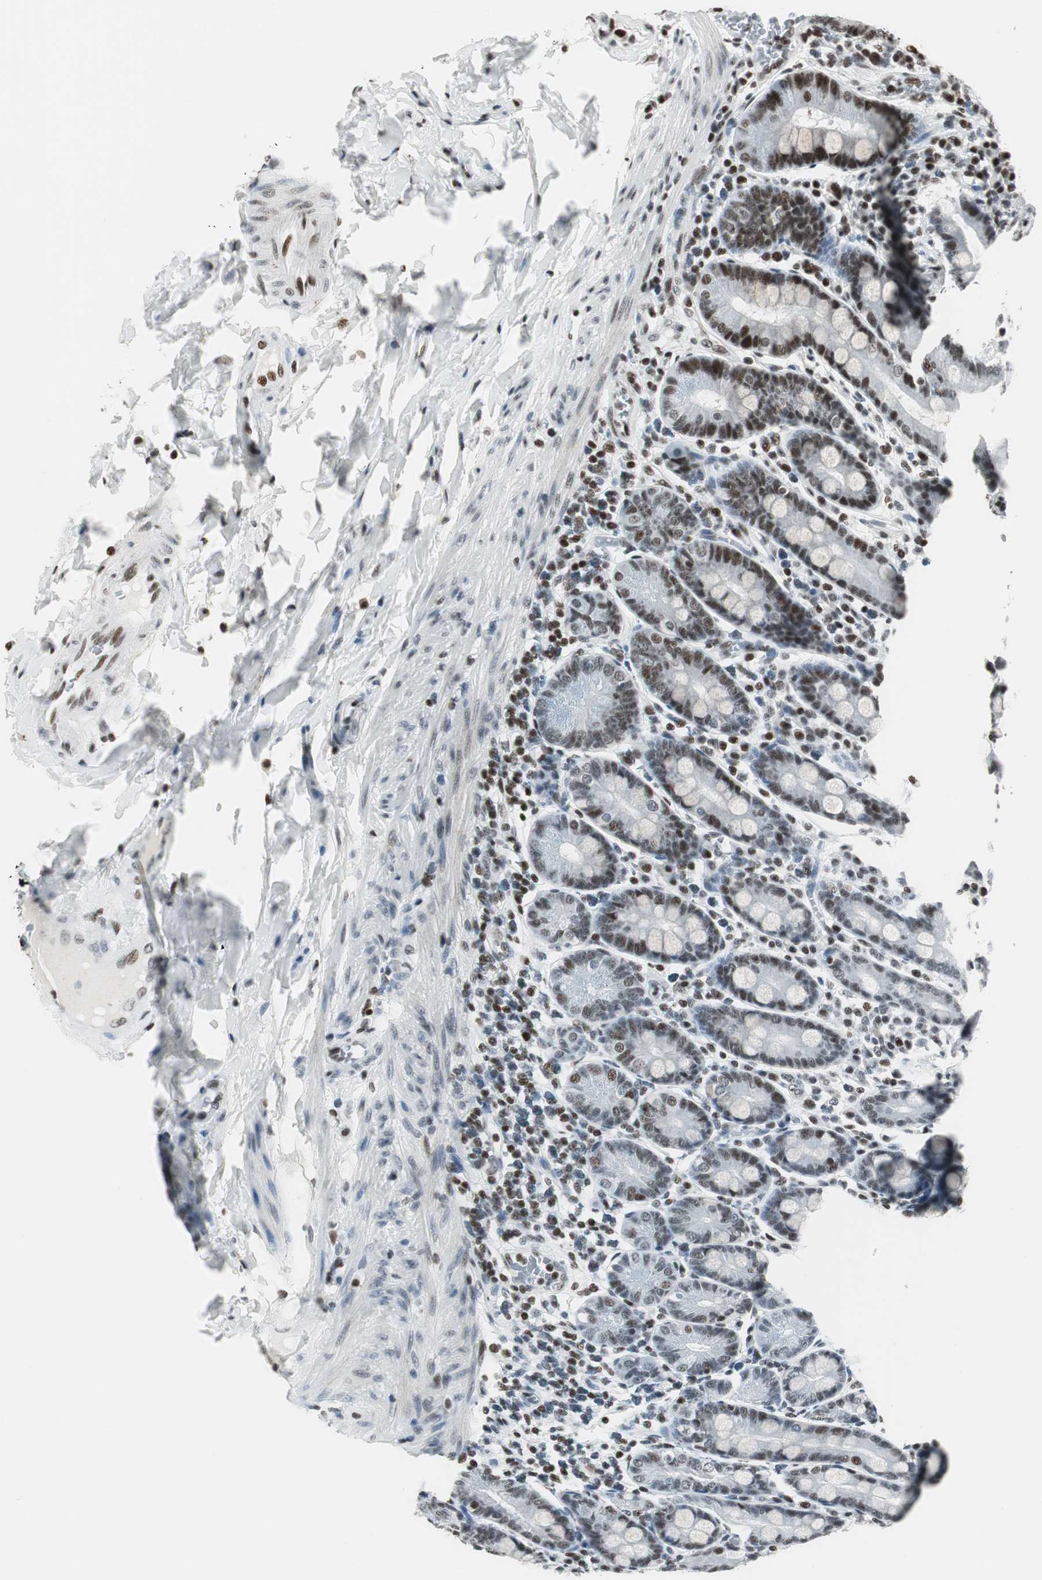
{"staining": {"intensity": "moderate", "quantity": ">75%", "location": "nuclear"}, "tissue": "duodenum", "cell_type": "Glandular cells", "image_type": "normal", "snomed": [{"axis": "morphology", "description": "Normal tissue, NOS"}, {"axis": "topography", "description": "Duodenum"}], "caption": "Duodenum stained with DAB (3,3'-diaminobenzidine) immunohistochemistry (IHC) shows medium levels of moderate nuclear positivity in about >75% of glandular cells. The protein of interest is stained brown, and the nuclei are stained in blue (DAB IHC with brightfield microscopy, high magnification).", "gene": "RBBP4", "patient": {"sex": "male", "age": 50}}